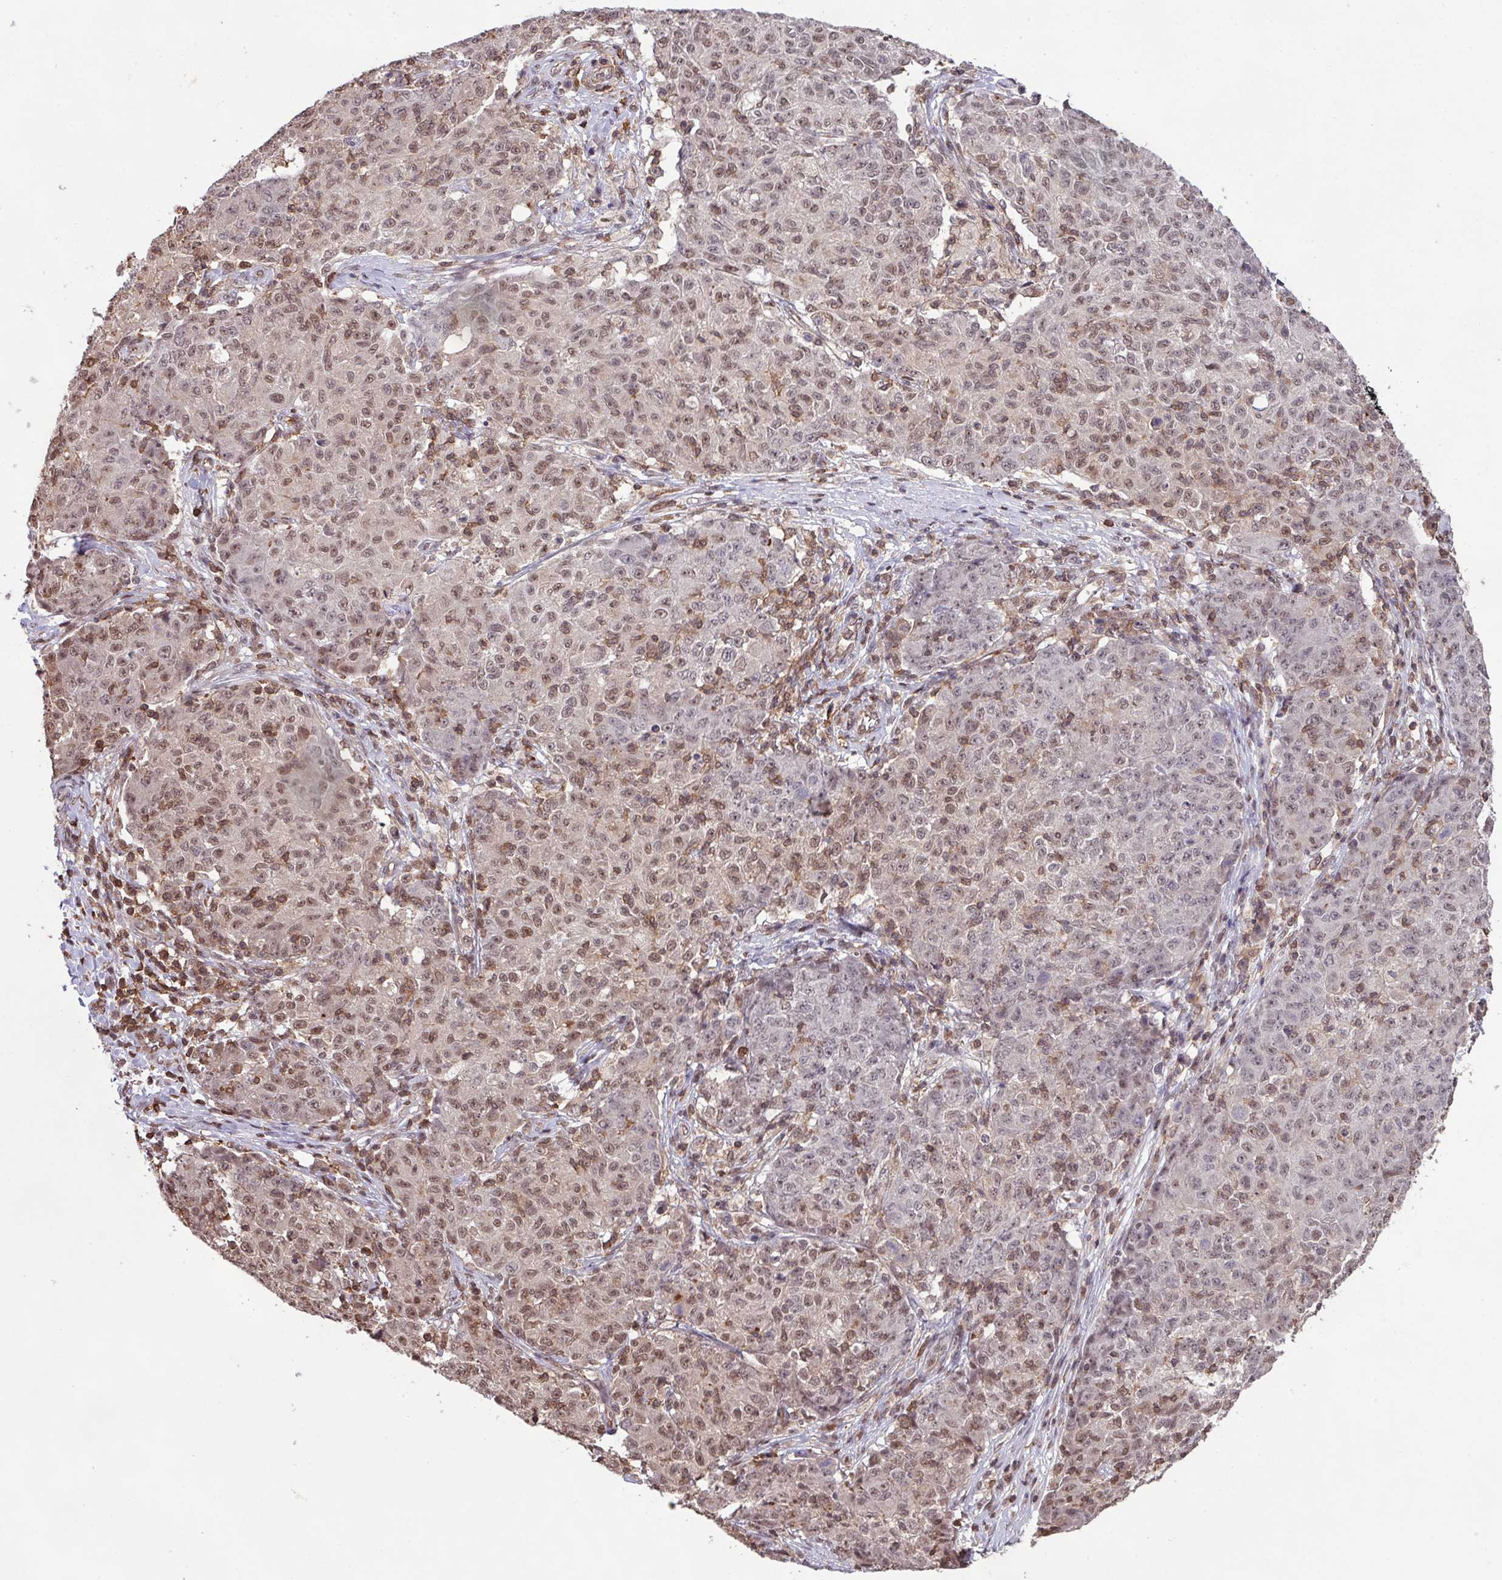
{"staining": {"intensity": "moderate", "quantity": ">75%", "location": "nuclear"}, "tissue": "ovarian cancer", "cell_type": "Tumor cells", "image_type": "cancer", "snomed": [{"axis": "morphology", "description": "Carcinoma, endometroid"}, {"axis": "topography", "description": "Ovary"}], "caption": "Moderate nuclear protein expression is identified in approximately >75% of tumor cells in ovarian cancer.", "gene": "GON7", "patient": {"sex": "female", "age": 42}}